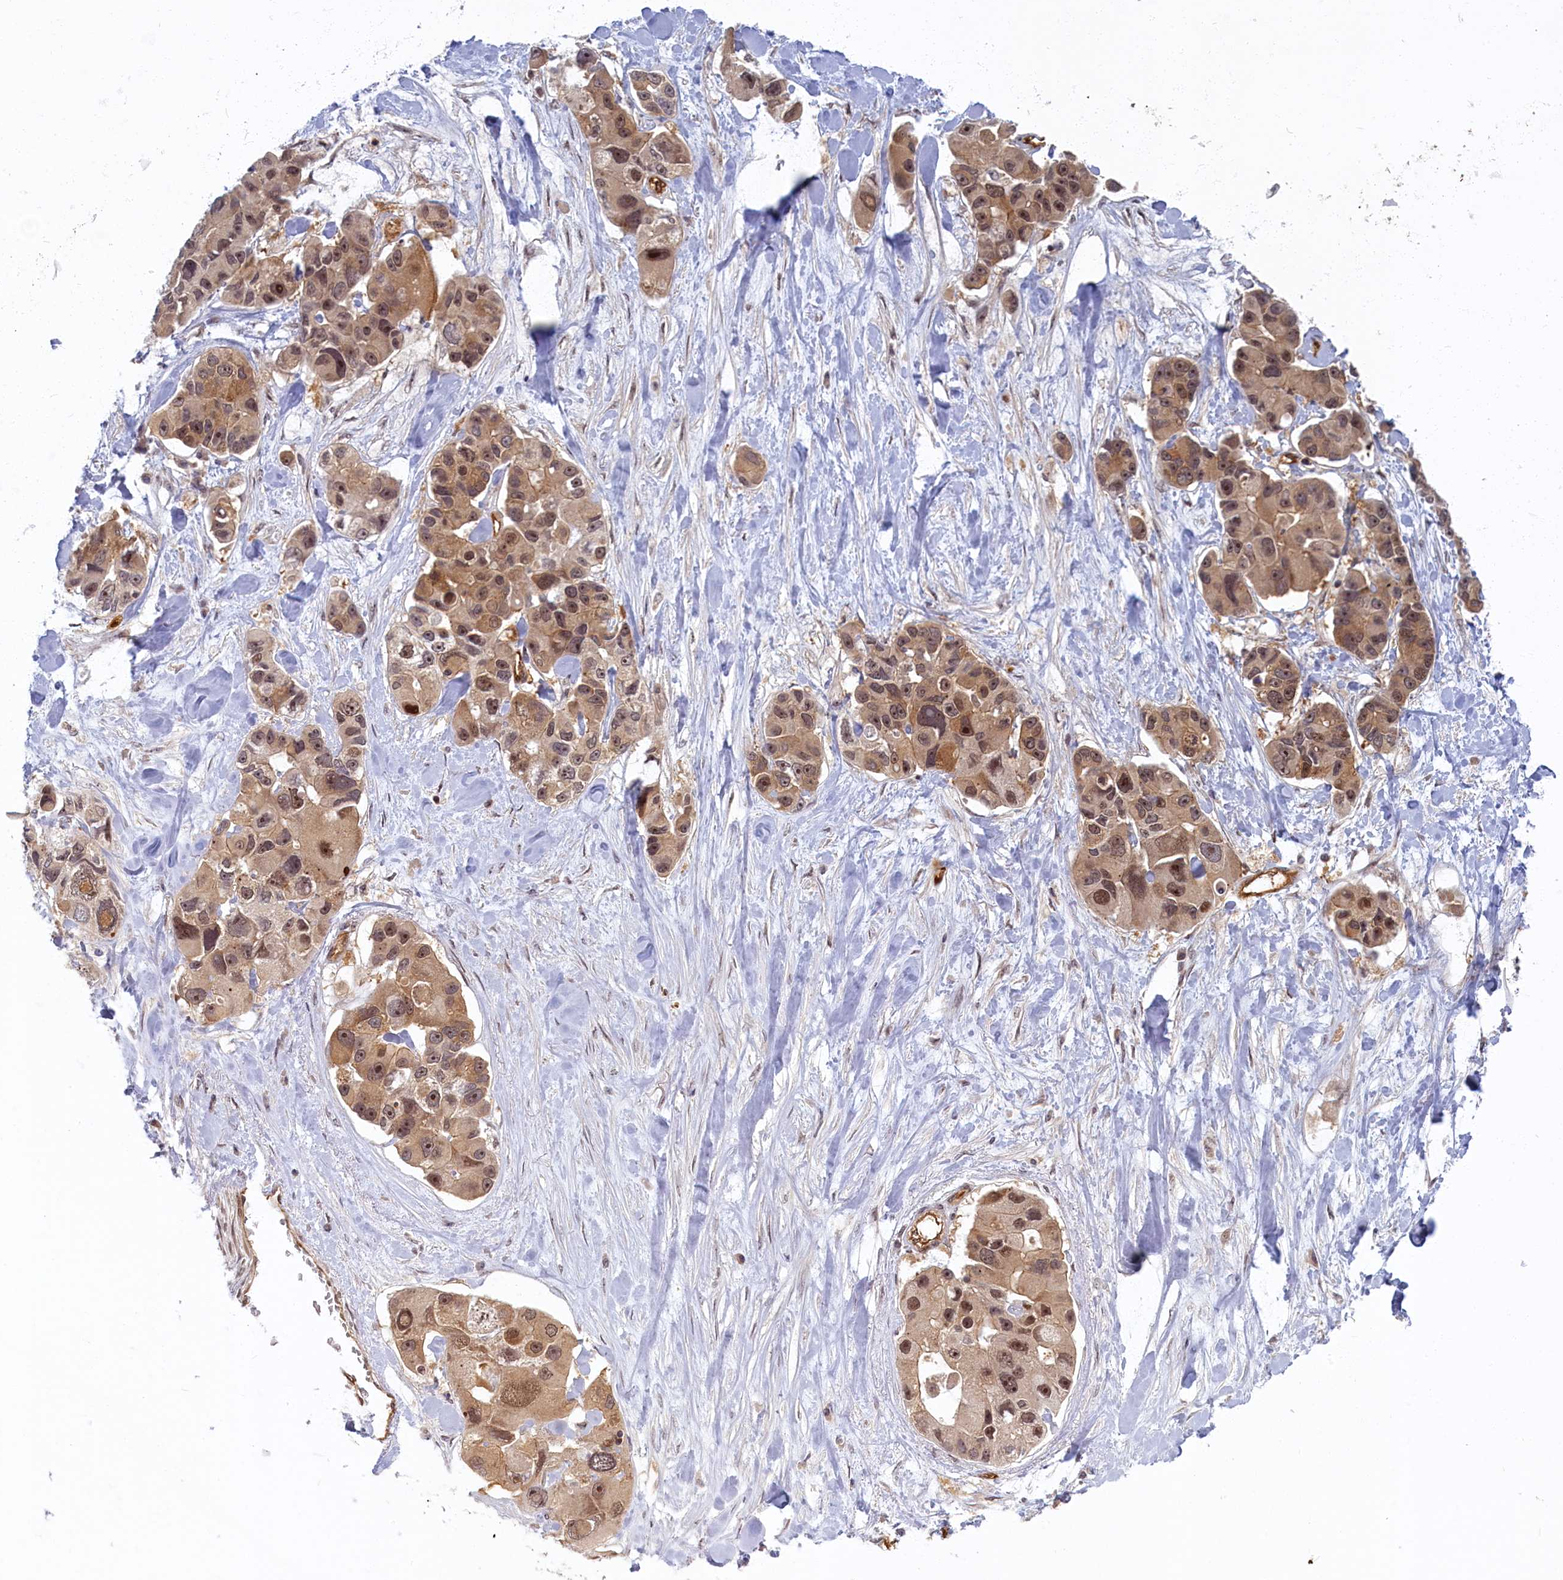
{"staining": {"intensity": "moderate", "quantity": ">75%", "location": "cytoplasmic/membranous,nuclear"}, "tissue": "lung cancer", "cell_type": "Tumor cells", "image_type": "cancer", "snomed": [{"axis": "morphology", "description": "Adenocarcinoma, NOS"}, {"axis": "topography", "description": "Lung"}], "caption": "Lung cancer stained with immunohistochemistry demonstrates moderate cytoplasmic/membranous and nuclear expression in approximately >75% of tumor cells.", "gene": "SNRK", "patient": {"sex": "female", "age": 54}}